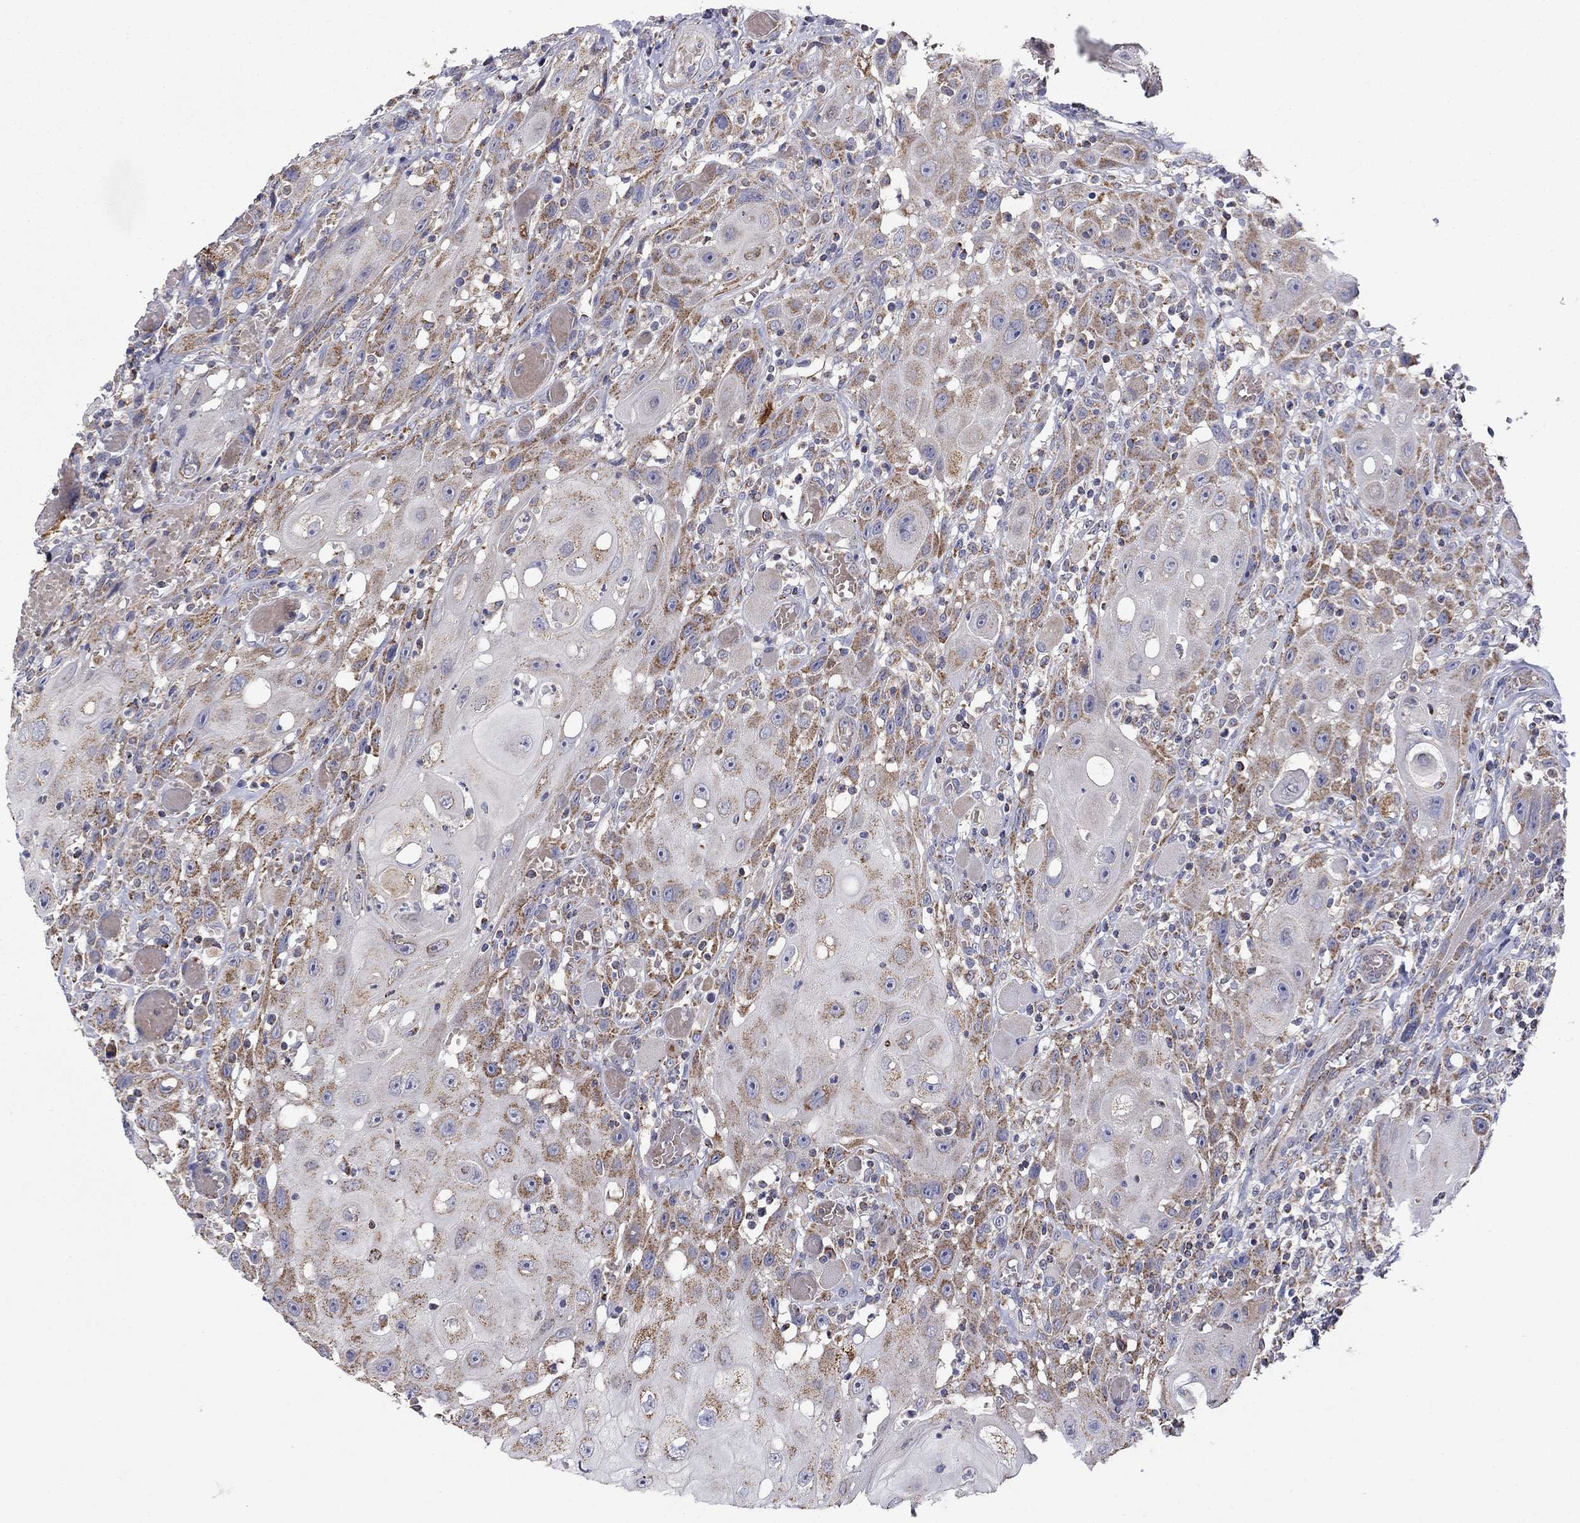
{"staining": {"intensity": "moderate", "quantity": ">75%", "location": "cytoplasmic/membranous"}, "tissue": "head and neck cancer", "cell_type": "Tumor cells", "image_type": "cancer", "snomed": [{"axis": "morphology", "description": "Normal tissue, NOS"}, {"axis": "morphology", "description": "Squamous cell carcinoma, NOS"}, {"axis": "topography", "description": "Oral tissue"}, {"axis": "topography", "description": "Head-Neck"}], "caption": "Immunohistochemistry of human head and neck cancer exhibits medium levels of moderate cytoplasmic/membranous staining in about >75% of tumor cells.", "gene": "HPS5", "patient": {"sex": "male", "age": 71}}